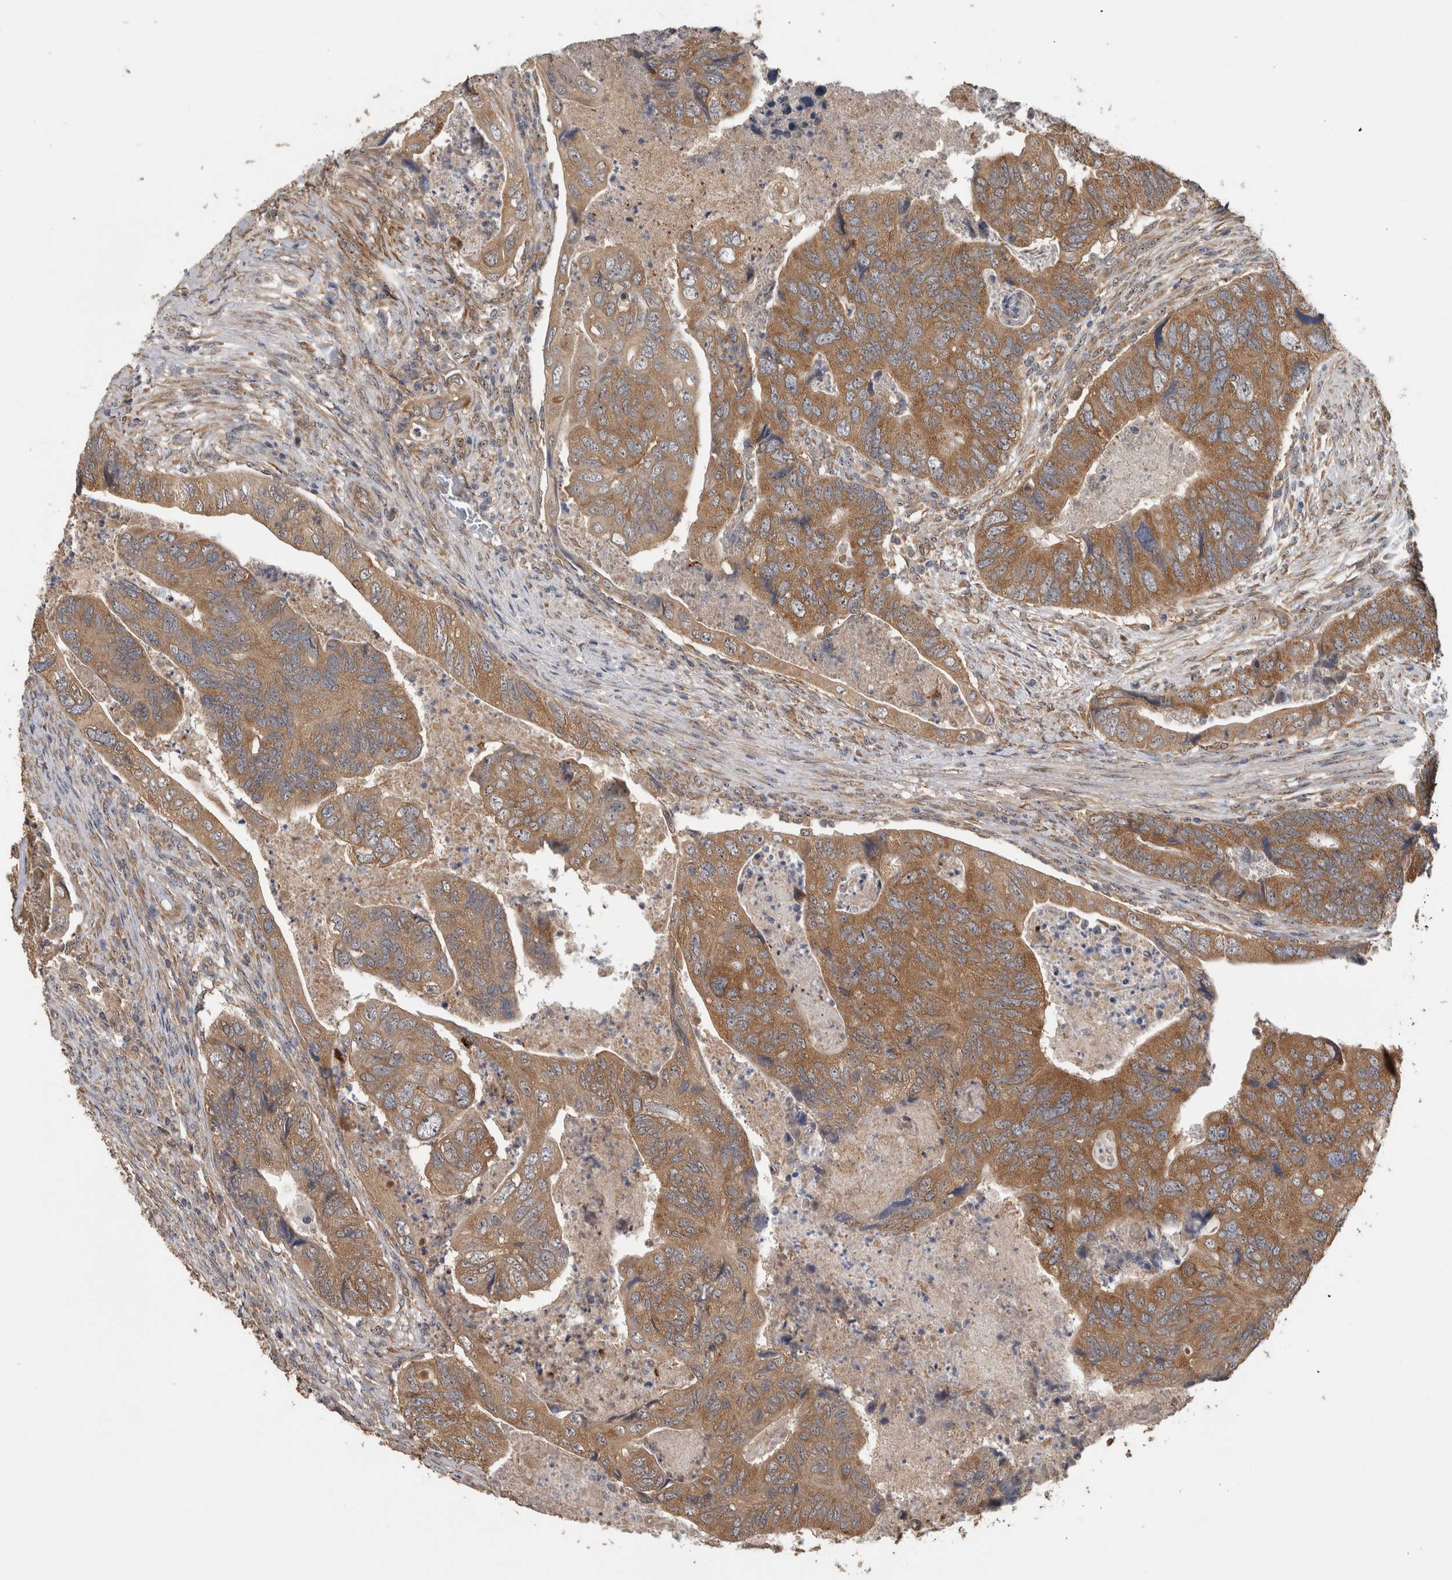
{"staining": {"intensity": "moderate", "quantity": ">75%", "location": "cytoplasmic/membranous"}, "tissue": "colorectal cancer", "cell_type": "Tumor cells", "image_type": "cancer", "snomed": [{"axis": "morphology", "description": "Adenocarcinoma, NOS"}, {"axis": "topography", "description": "Rectum"}], "caption": "Brown immunohistochemical staining in human colorectal adenocarcinoma exhibits moderate cytoplasmic/membranous positivity in approximately >75% of tumor cells.", "gene": "ATXN2", "patient": {"sex": "male", "age": 63}}